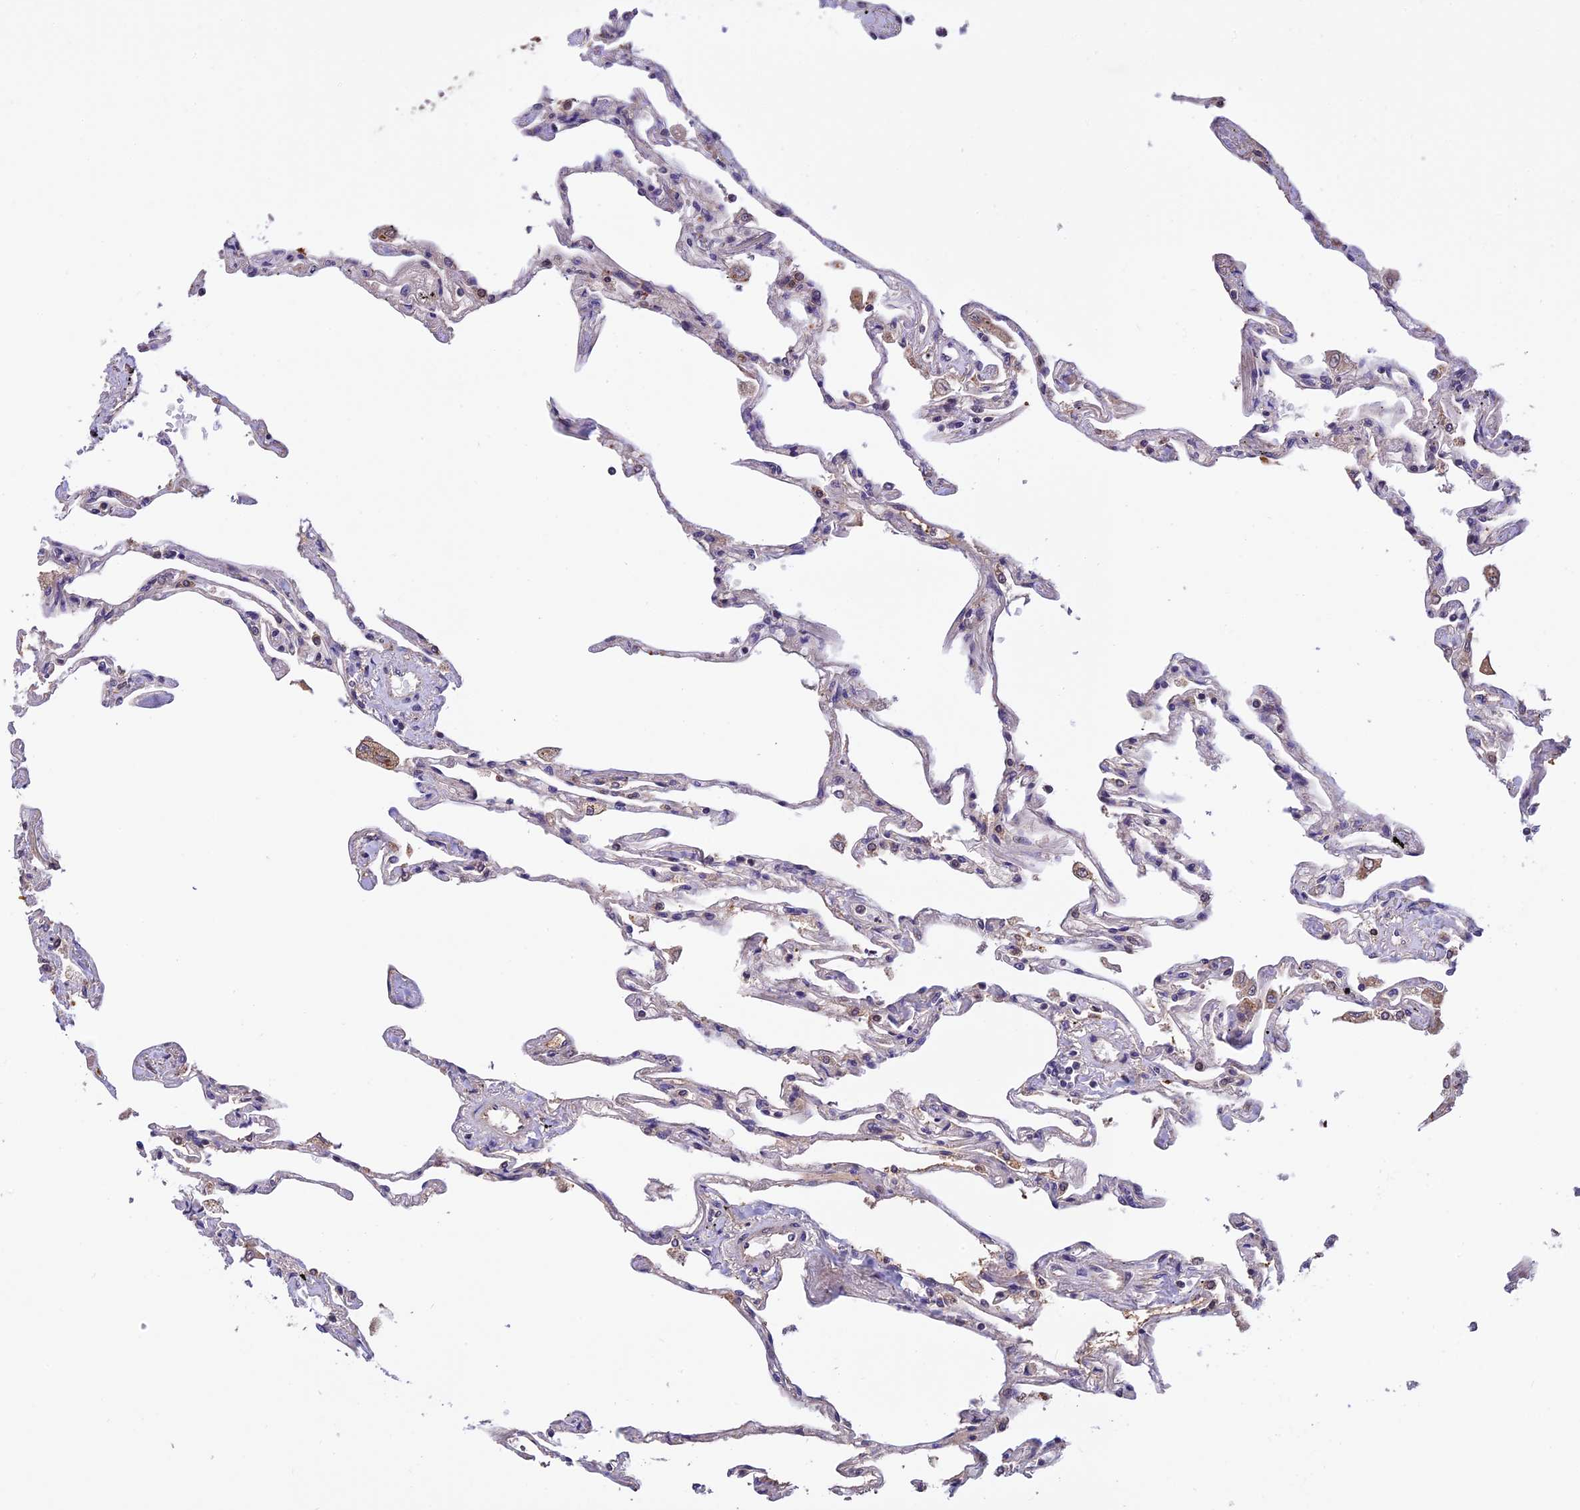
{"staining": {"intensity": "moderate", "quantity": "<25%", "location": "cytoplasmic/membranous"}, "tissue": "lung", "cell_type": "Alveolar cells", "image_type": "normal", "snomed": [{"axis": "morphology", "description": "Normal tissue, NOS"}, {"axis": "topography", "description": "Lung"}], "caption": "An immunohistochemistry photomicrograph of normal tissue is shown. Protein staining in brown shows moderate cytoplasmic/membranous positivity in lung within alveolar cells. (brown staining indicates protein expression, while blue staining denotes nuclei).", "gene": "MNS1", "patient": {"sex": "female", "age": 67}}